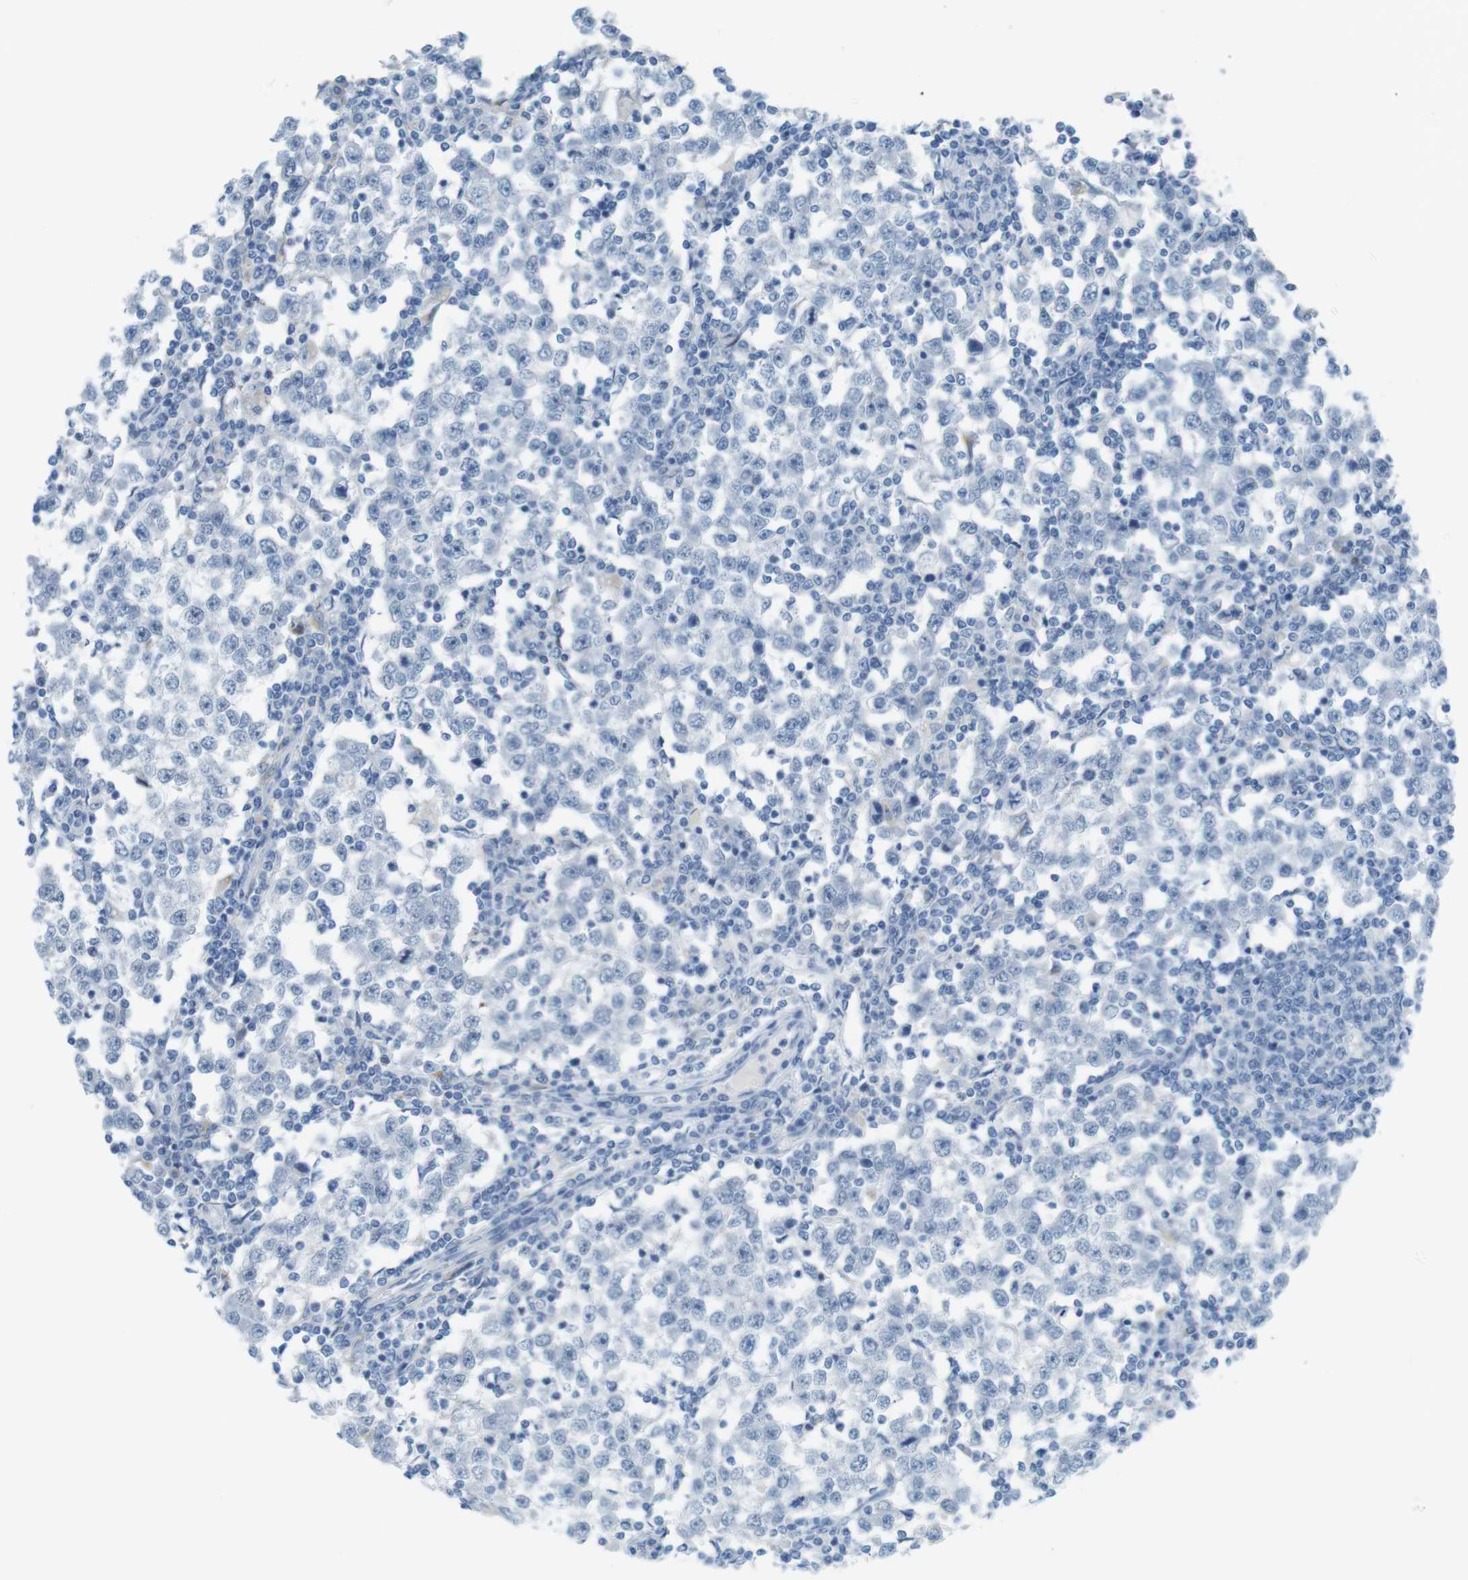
{"staining": {"intensity": "negative", "quantity": "none", "location": "none"}, "tissue": "testis cancer", "cell_type": "Tumor cells", "image_type": "cancer", "snomed": [{"axis": "morphology", "description": "Seminoma, NOS"}, {"axis": "topography", "description": "Testis"}], "caption": "This is a histopathology image of immunohistochemistry staining of testis cancer, which shows no positivity in tumor cells.", "gene": "YIPF1", "patient": {"sex": "male", "age": 65}}